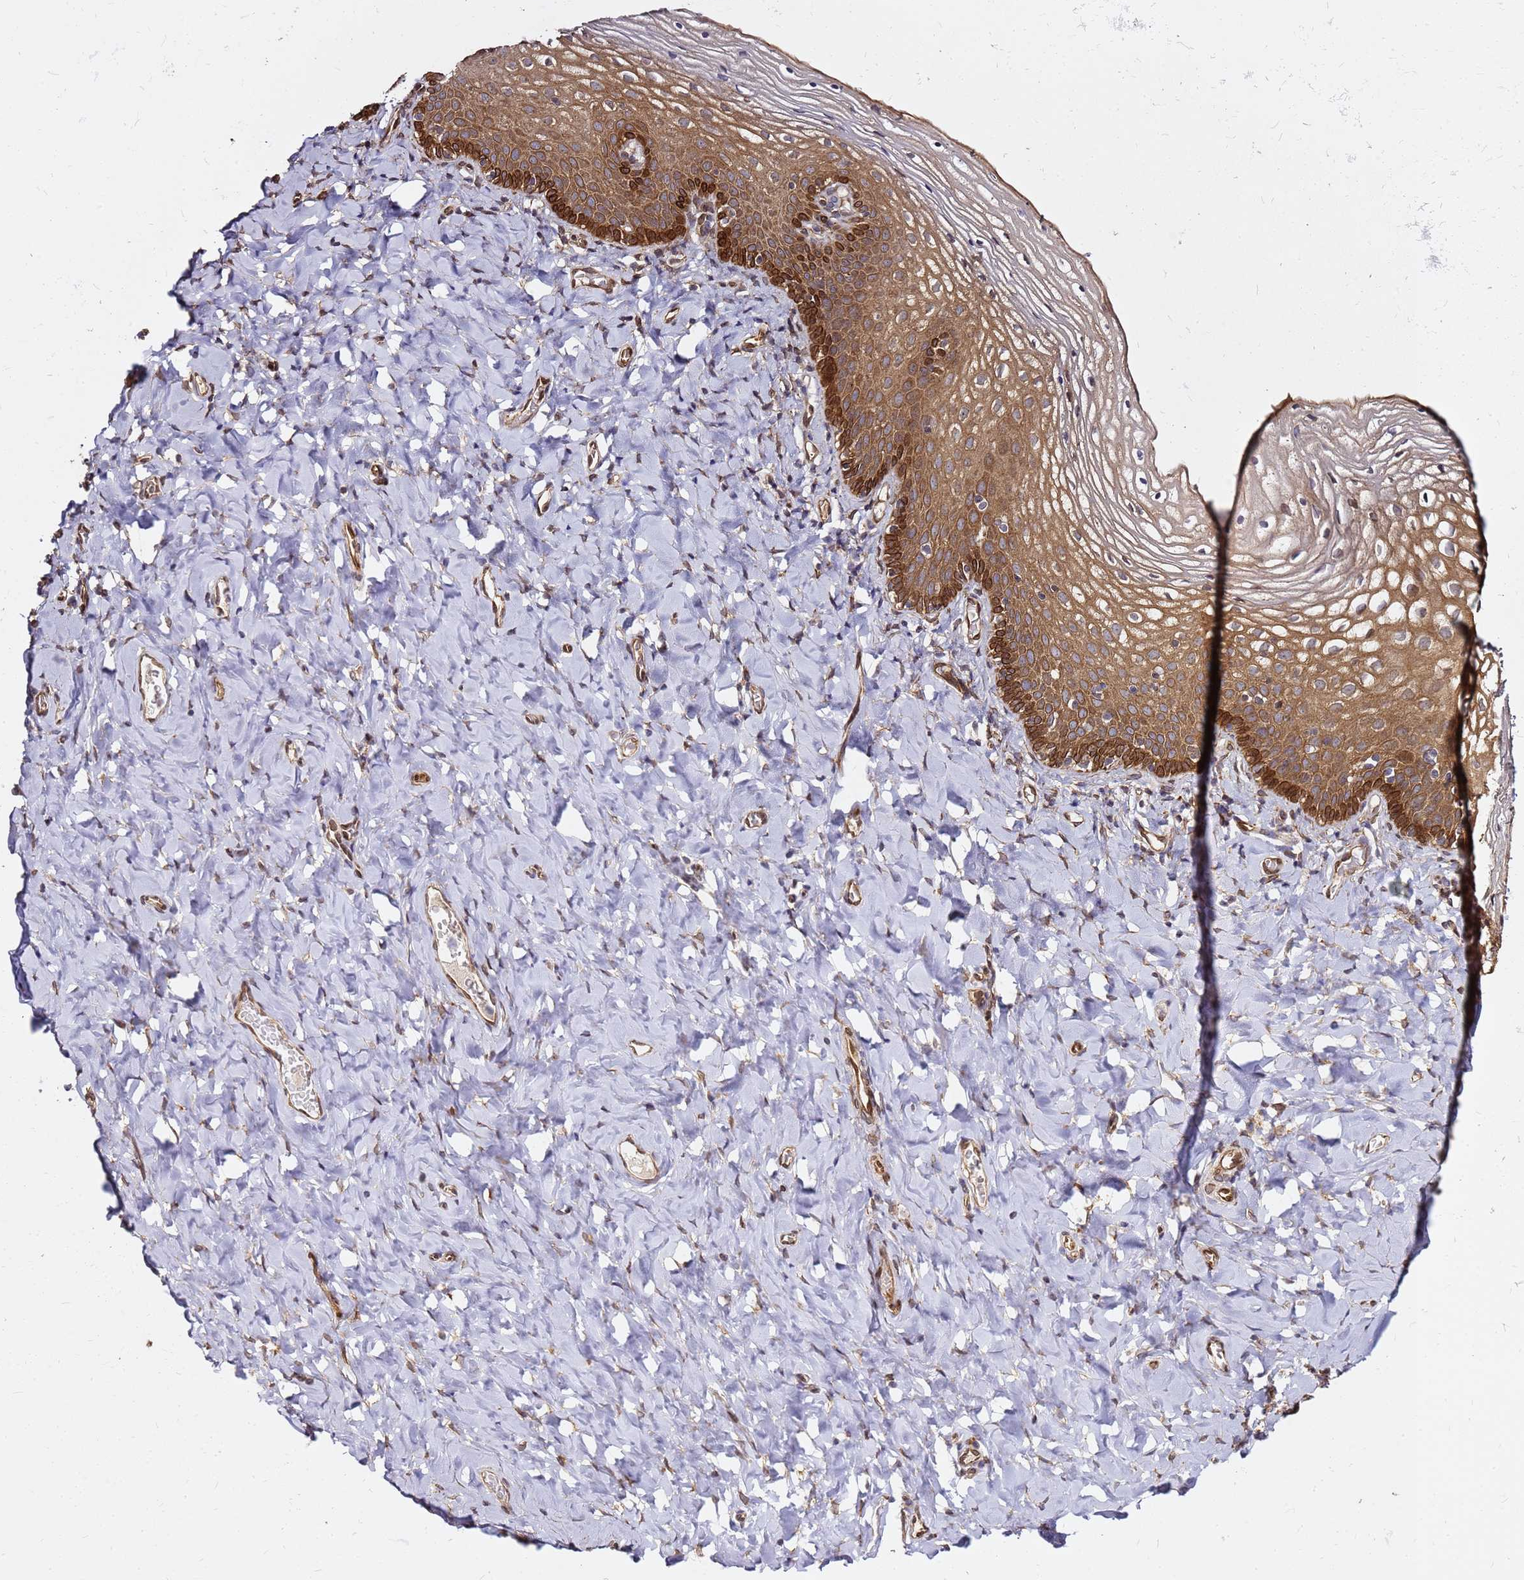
{"staining": {"intensity": "strong", "quantity": "25%-75%", "location": "cytoplasmic/membranous"}, "tissue": "vagina", "cell_type": "Squamous epithelial cells", "image_type": "normal", "snomed": [{"axis": "morphology", "description": "Normal tissue, NOS"}, {"axis": "topography", "description": "Vagina"}], "caption": "Vagina stained for a protein reveals strong cytoplasmic/membranous positivity in squamous epithelial cells.", "gene": "NUDT14", "patient": {"sex": "female", "age": 60}}